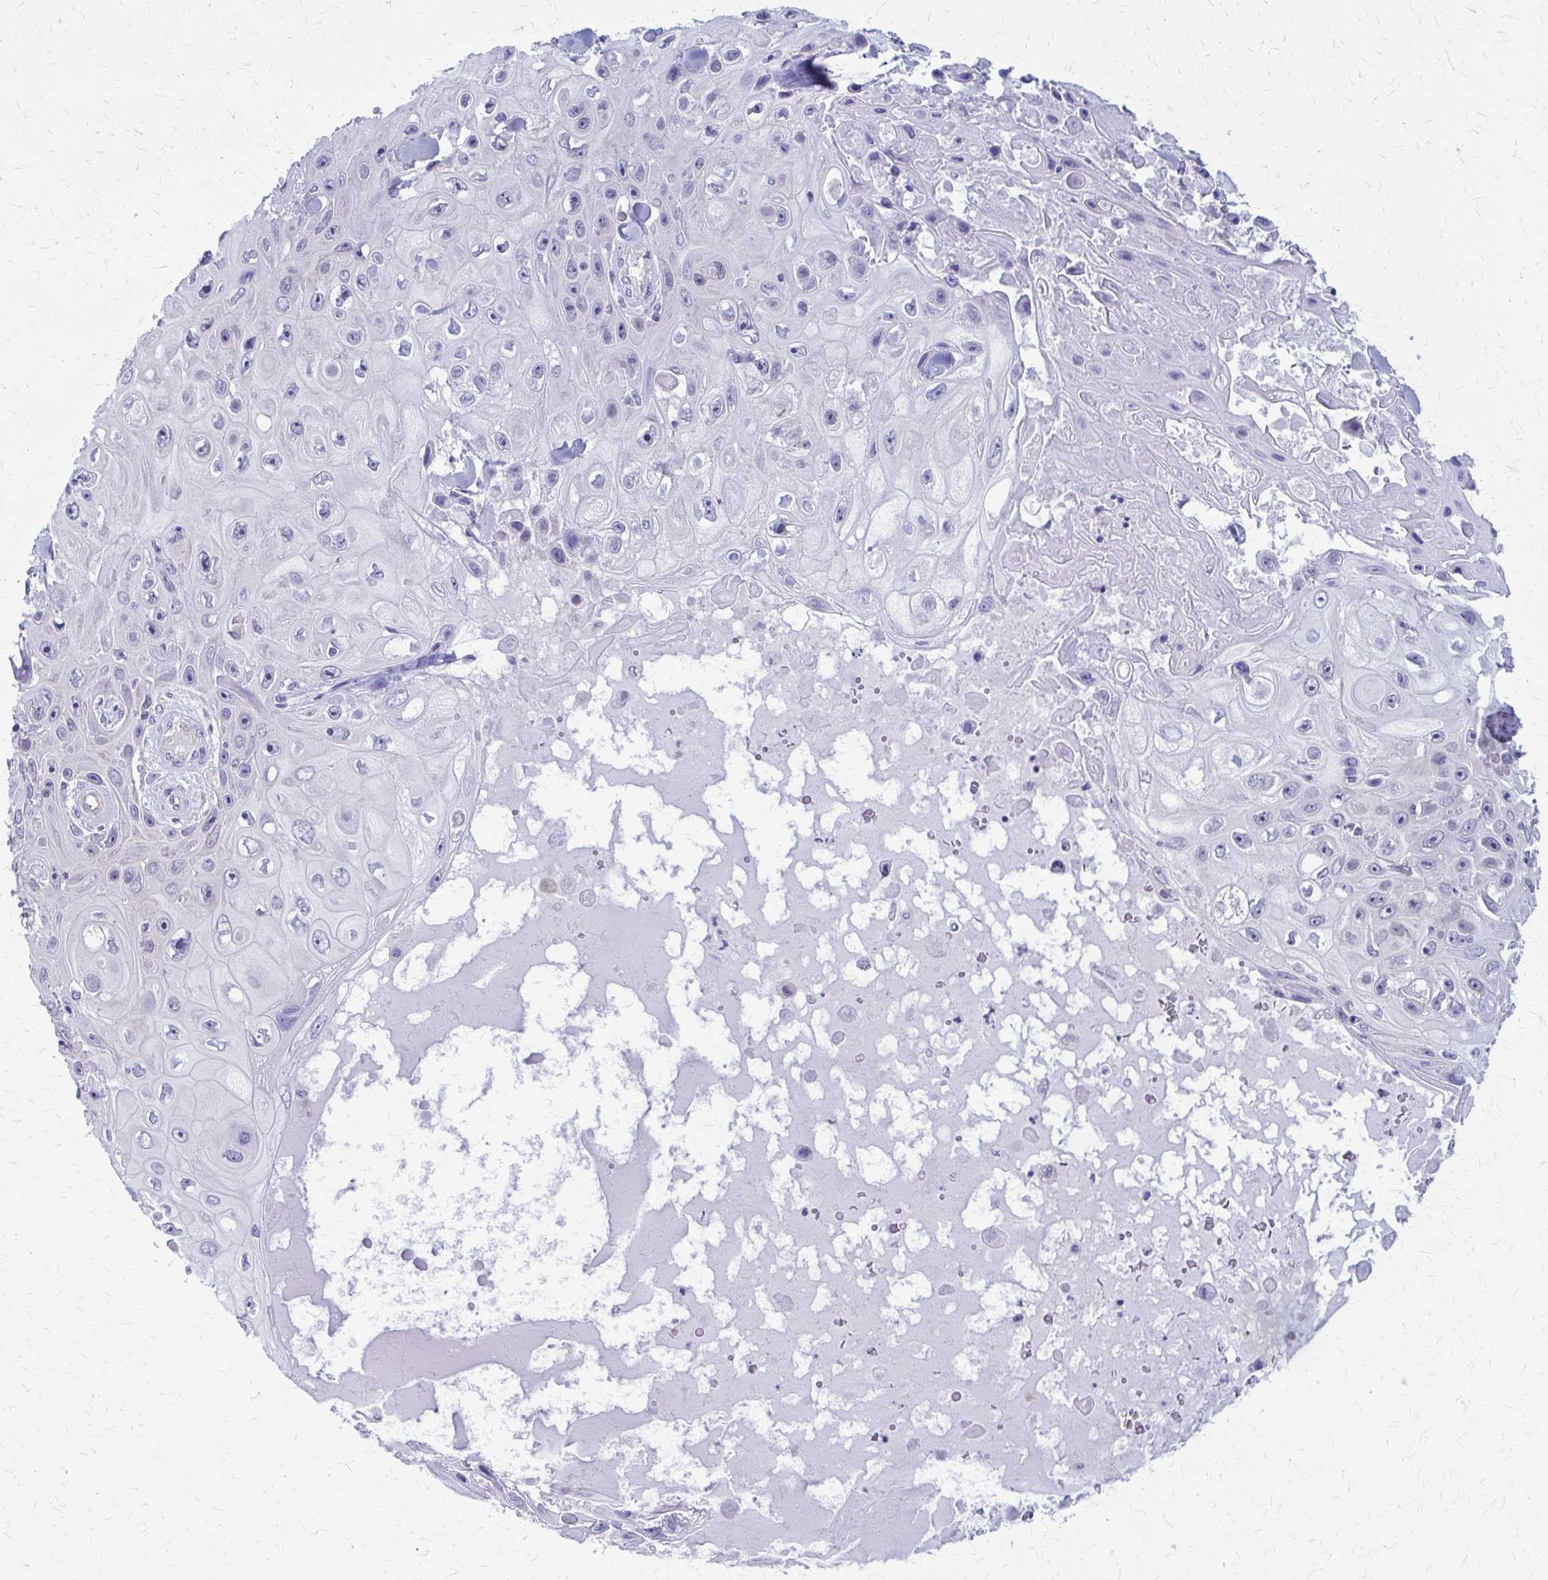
{"staining": {"intensity": "negative", "quantity": "none", "location": "none"}, "tissue": "skin cancer", "cell_type": "Tumor cells", "image_type": "cancer", "snomed": [{"axis": "morphology", "description": "Squamous cell carcinoma, NOS"}, {"axis": "topography", "description": "Skin"}], "caption": "Immunohistochemical staining of squamous cell carcinoma (skin) exhibits no significant positivity in tumor cells.", "gene": "CLIC2", "patient": {"sex": "male", "age": 82}}